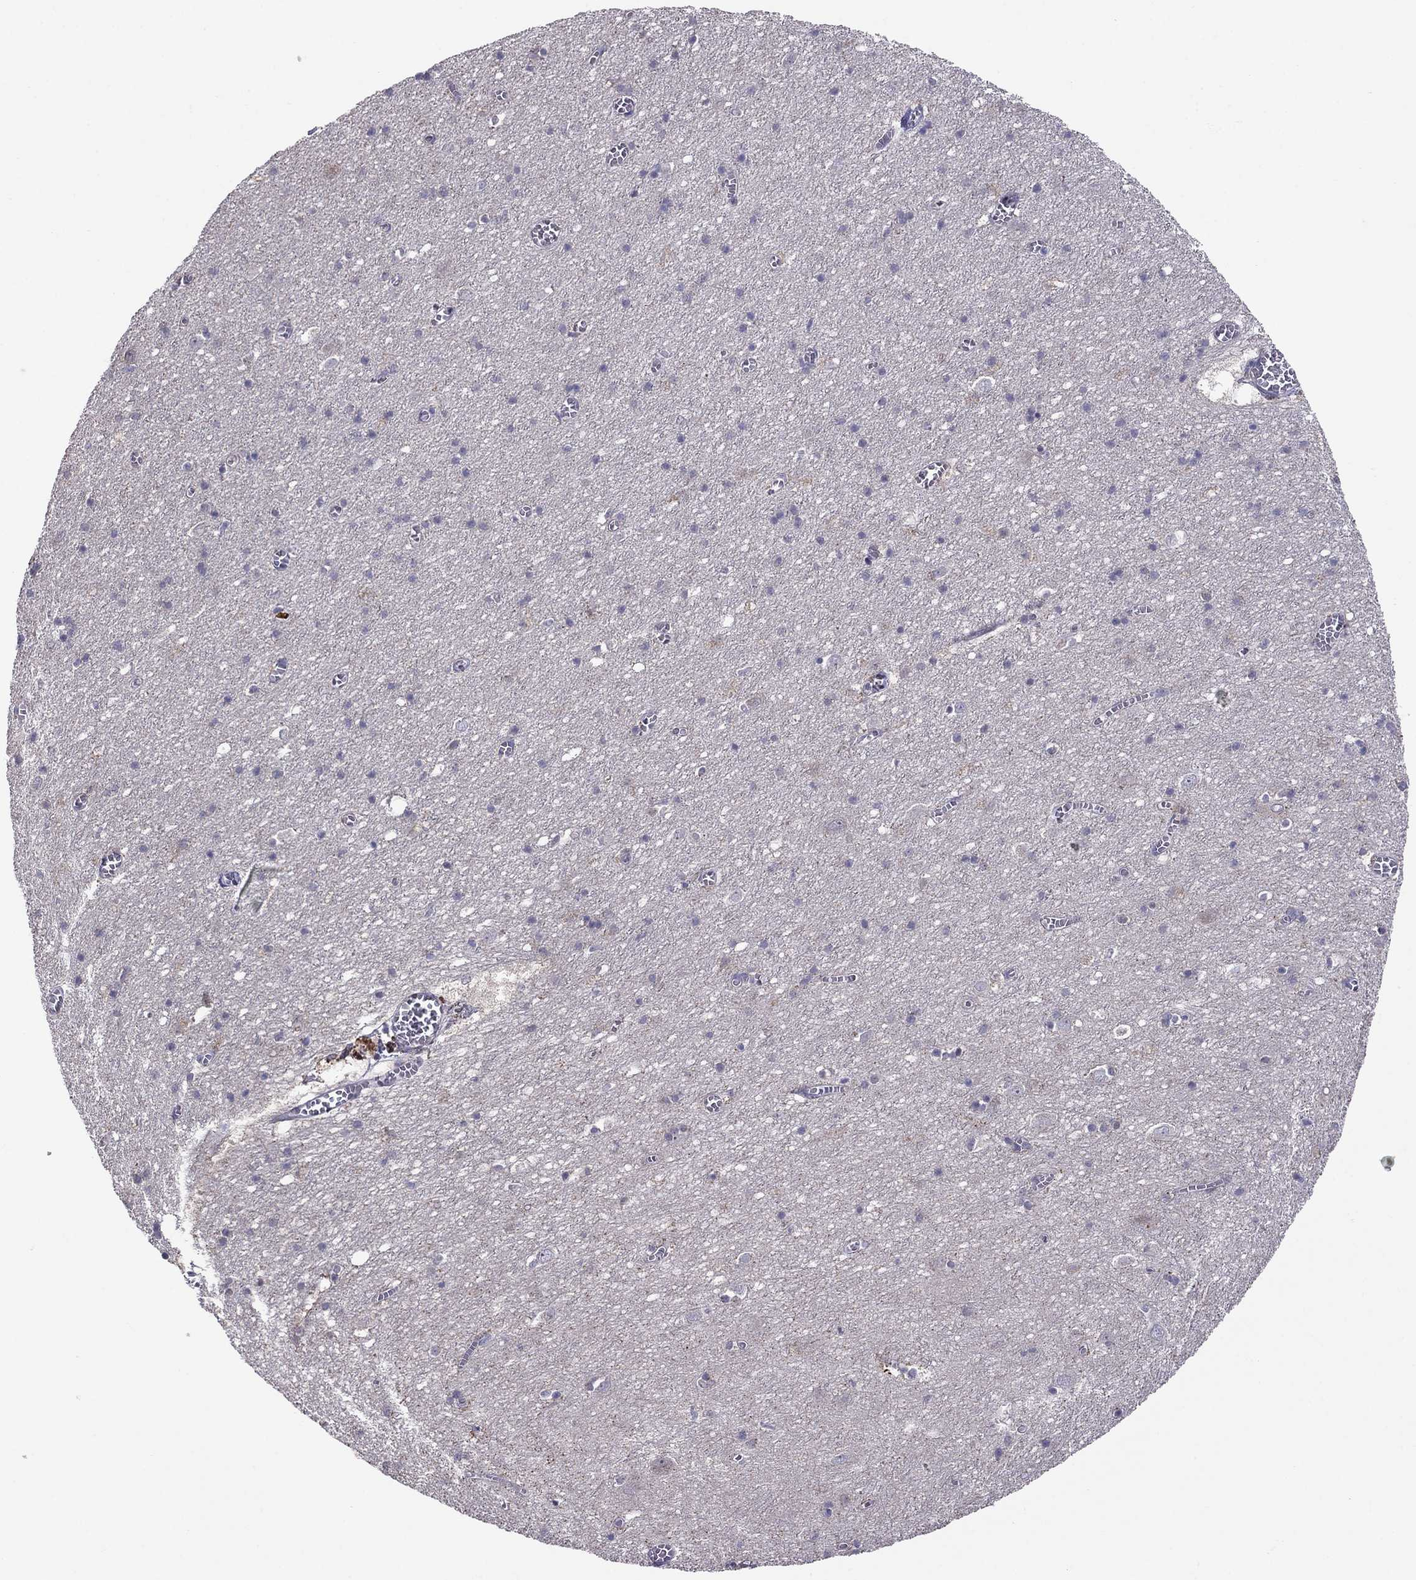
{"staining": {"intensity": "negative", "quantity": "none", "location": "none"}, "tissue": "cerebral cortex", "cell_type": "Endothelial cells", "image_type": "normal", "snomed": [{"axis": "morphology", "description": "Normal tissue, NOS"}, {"axis": "topography", "description": "Cerebral cortex"}], "caption": "There is no significant staining in endothelial cells of cerebral cortex. (Immunohistochemistry, brightfield microscopy, high magnification).", "gene": "LRRC39", "patient": {"sex": "male", "age": 70}}